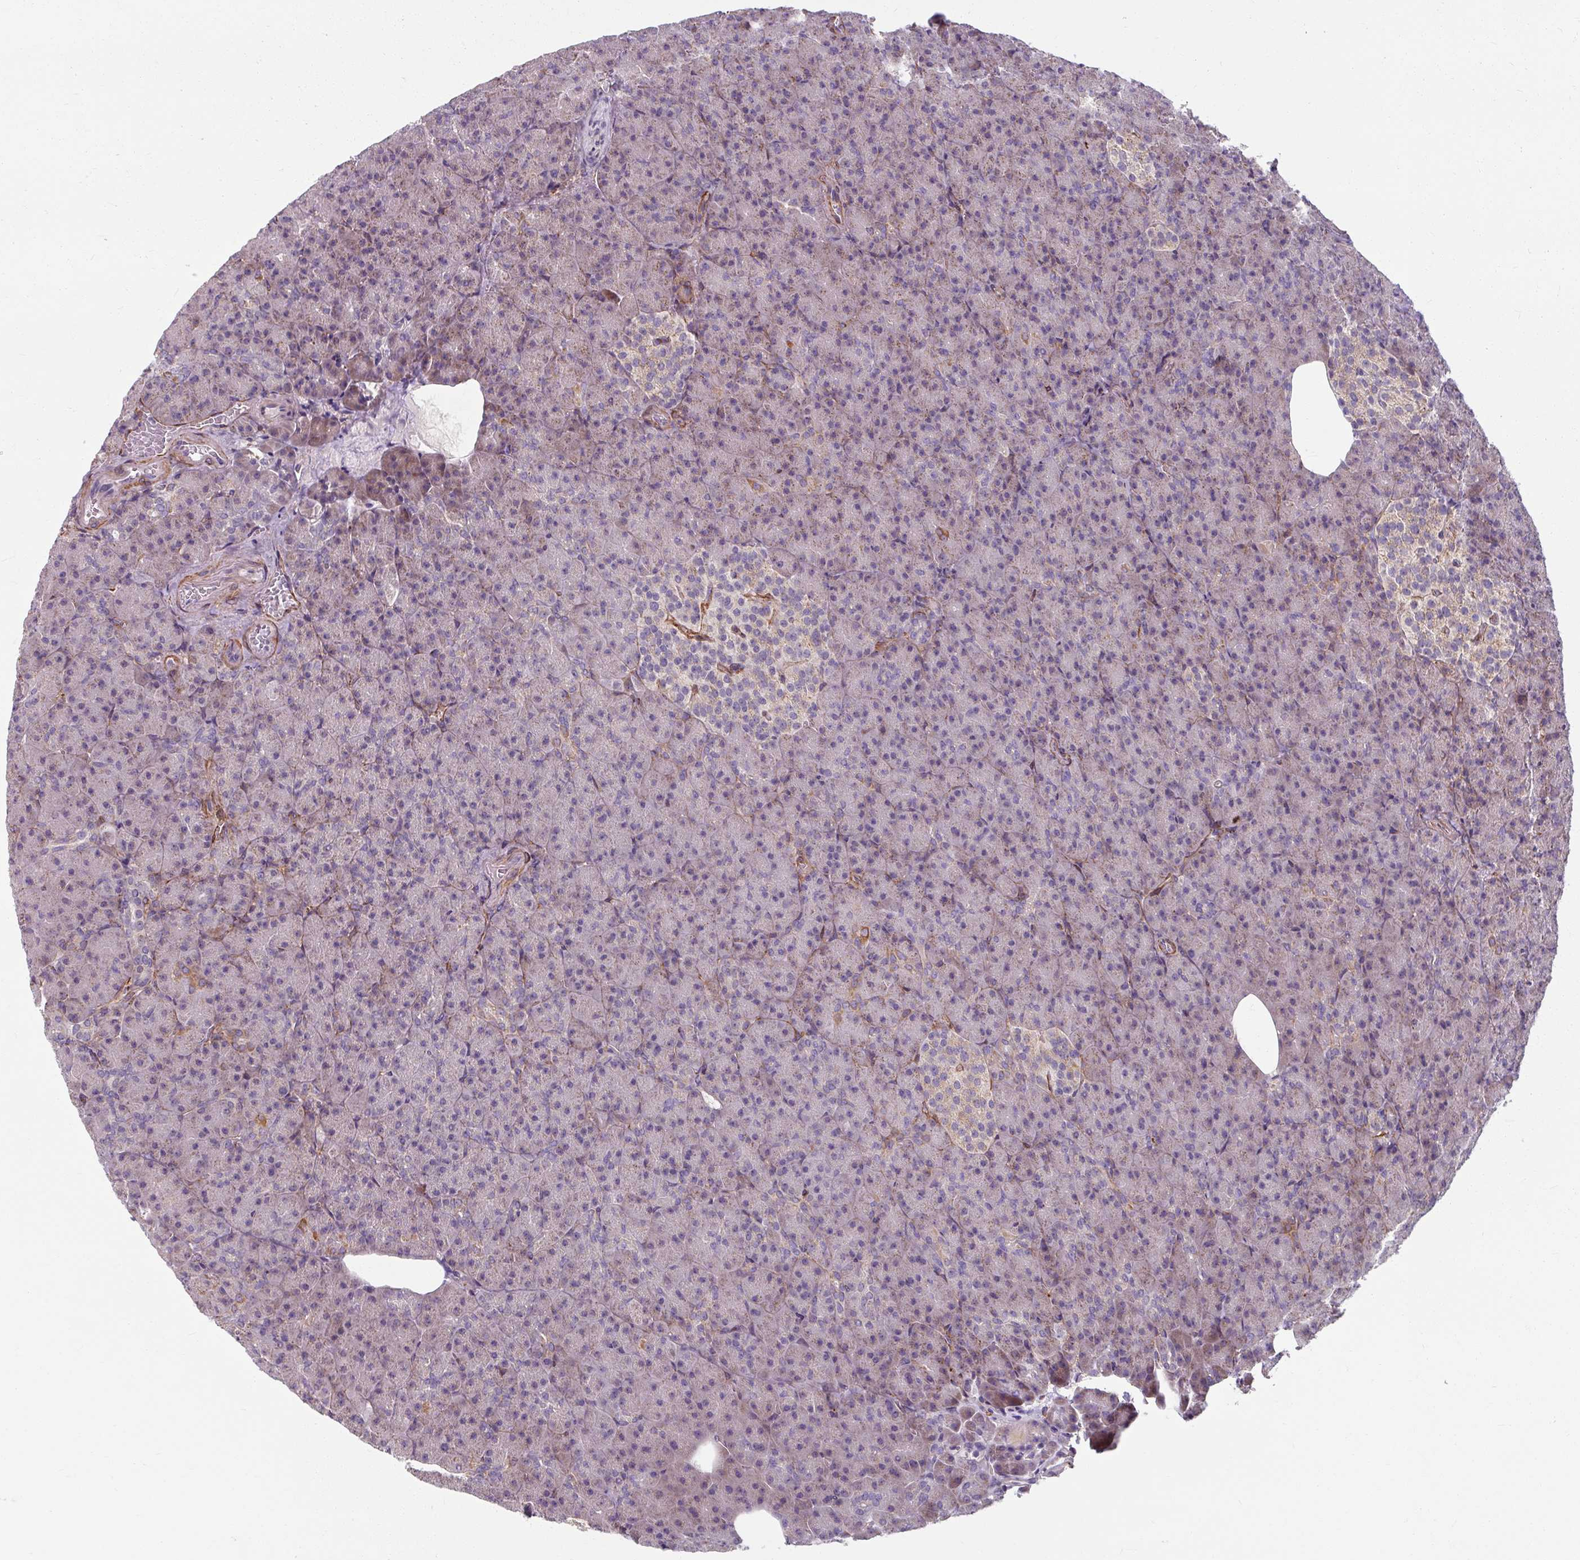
{"staining": {"intensity": "weak", "quantity": "<25%", "location": "cytoplasmic/membranous"}, "tissue": "pancreas", "cell_type": "Exocrine glandular cells", "image_type": "normal", "snomed": [{"axis": "morphology", "description": "Normal tissue, NOS"}, {"axis": "topography", "description": "Pancreas"}], "caption": "This is a image of immunohistochemistry (IHC) staining of normal pancreas, which shows no positivity in exocrine glandular cells.", "gene": "MRPS5", "patient": {"sex": "female", "age": 74}}